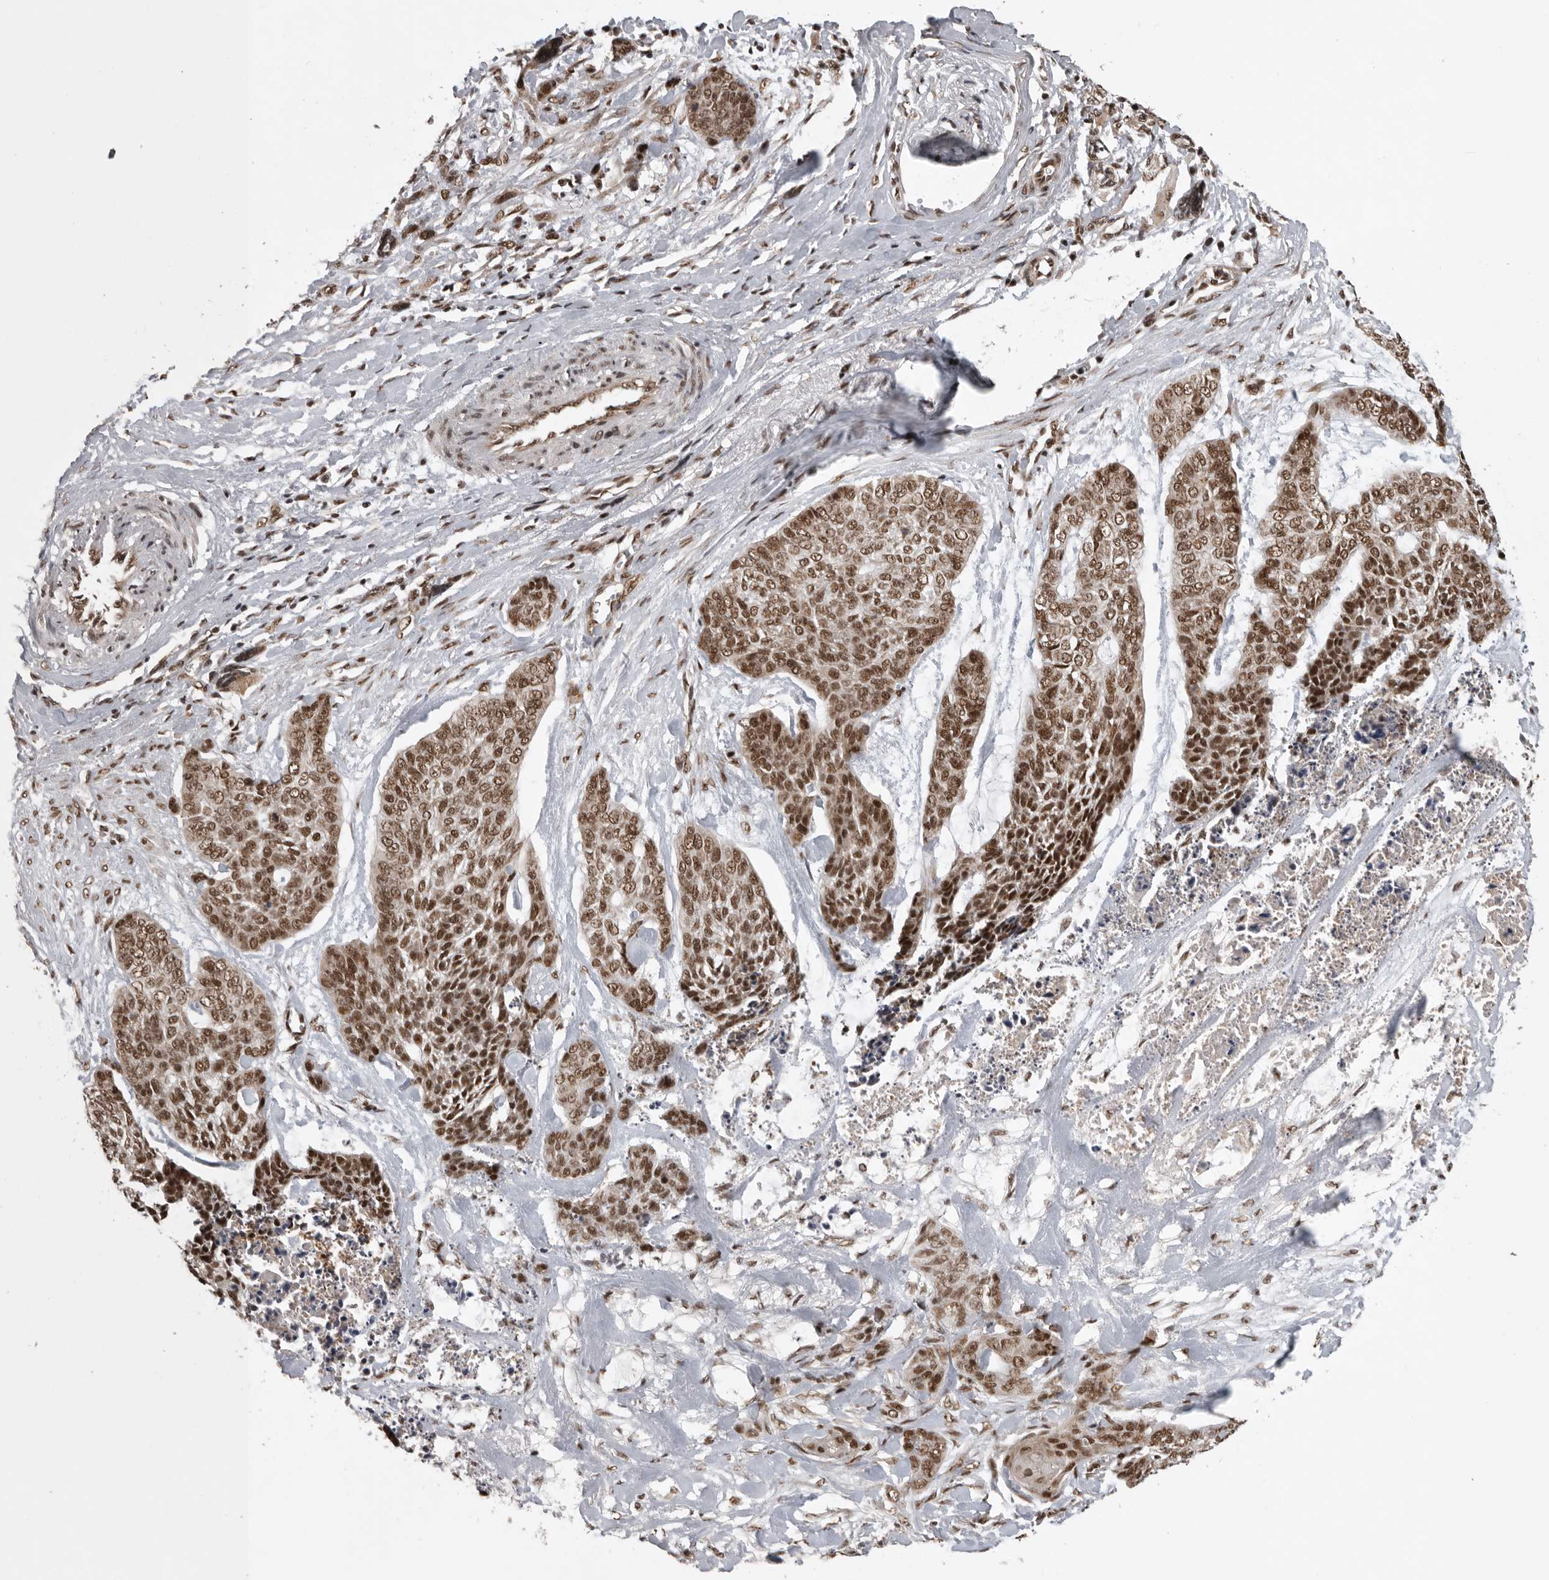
{"staining": {"intensity": "strong", "quantity": ">75%", "location": "nuclear"}, "tissue": "skin cancer", "cell_type": "Tumor cells", "image_type": "cancer", "snomed": [{"axis": "morphology", "description": "Basal cell carcinoma"}, {"axis": "topography", "description": "Skin"}], "caption": "Skin cancer (basal cell carcinoma) tissue reveals strong nuclear positivity in about >75% of tumor cells, visualized by immunohistochemistry.", "gene": "CBLL1", "patient": {"sex": "female", "age": 64}}